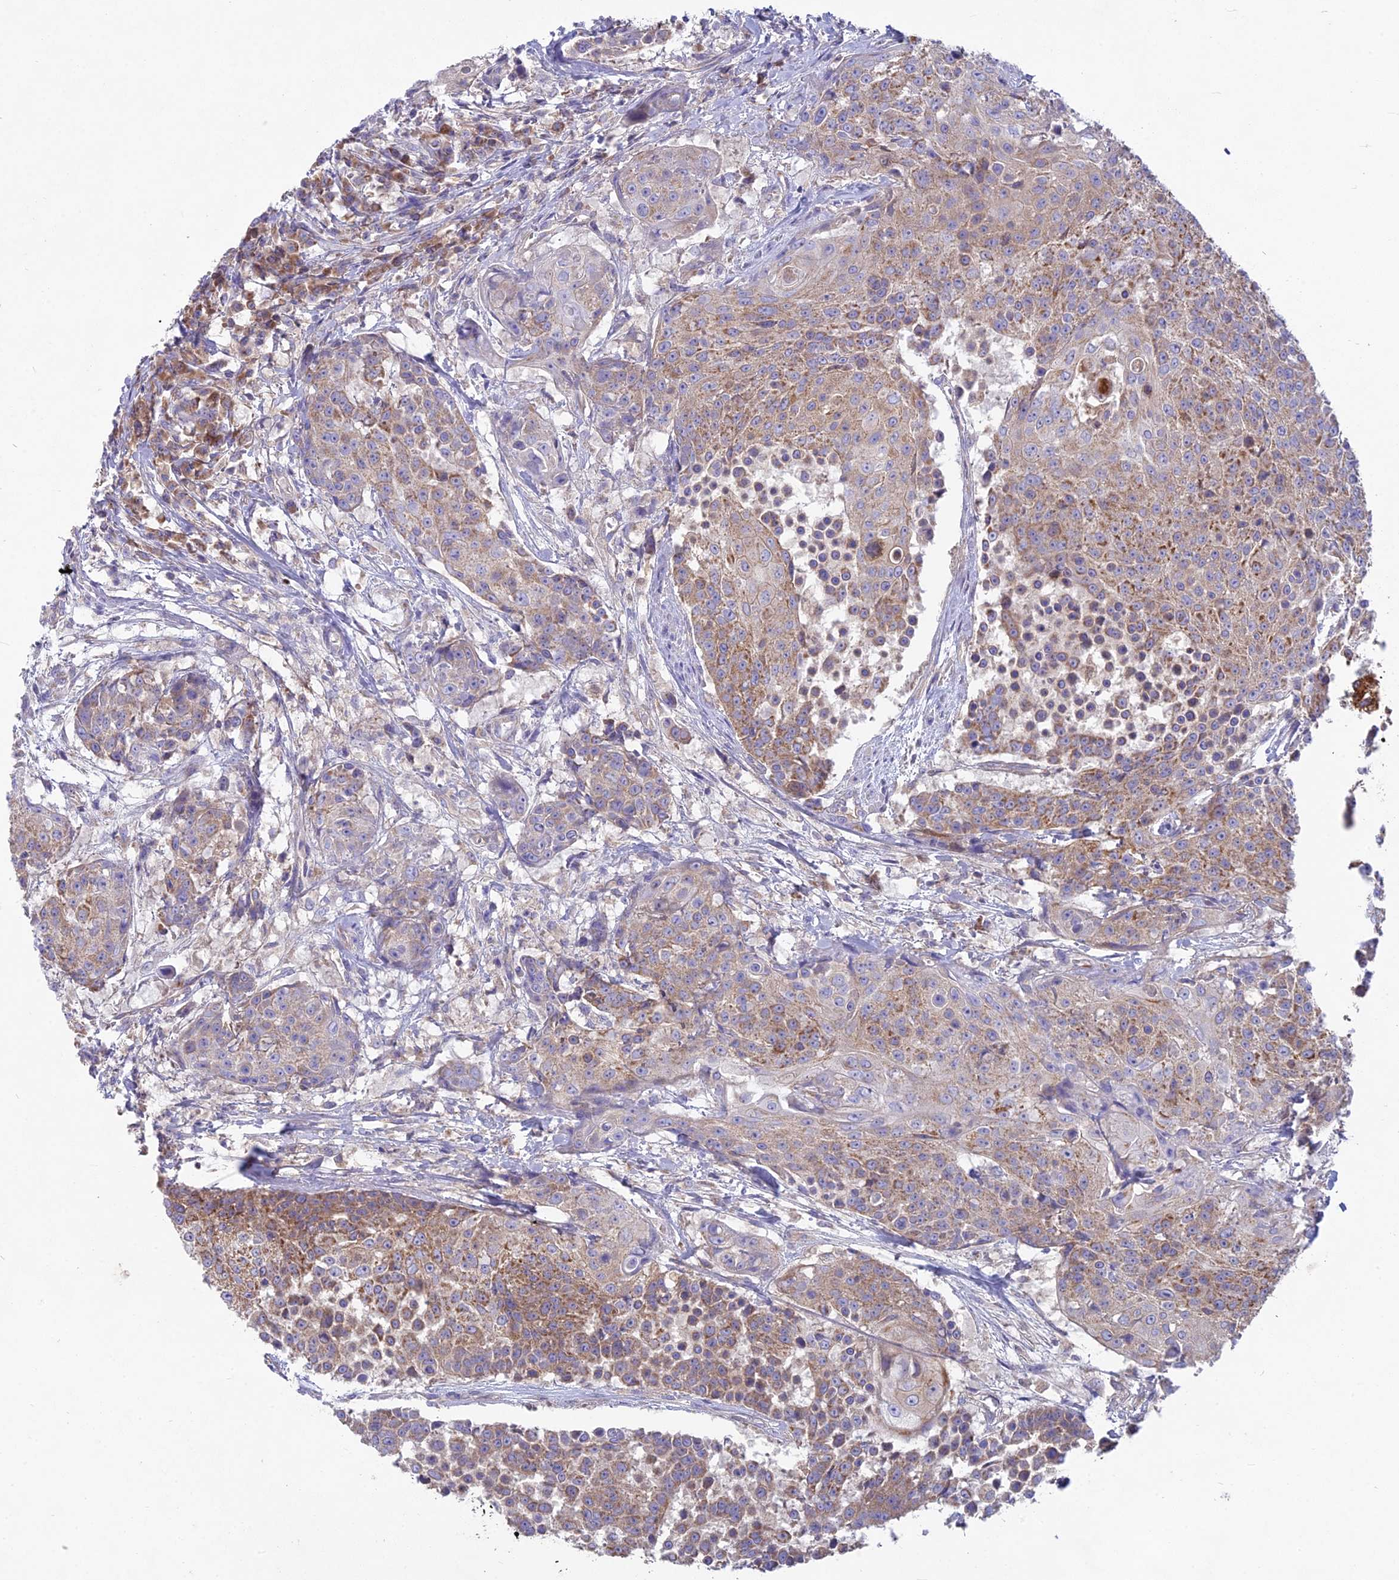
{"staining": {"intensity": "moderate", "quantity": ">75%", "location": "cytoplasmic/membranous"}, "tissue": "urothelial cancer", "cell_type": "Tumor cells", "image_type": "cancer", "snomed": [{"axis": "morphology", "description": "Urothelial carcinoma, High grade"}, {"axis": "topography", "description": "Urinary bladder"}], "caption": "Human high-grade urothelial carcinoma stained with a brown dye demonstrates moderate cytoplasmic/membranous positive expression in approximately >75% of tumor cells.", "gene": "PZP", "patient": {"sex": "female", "age": 63}}